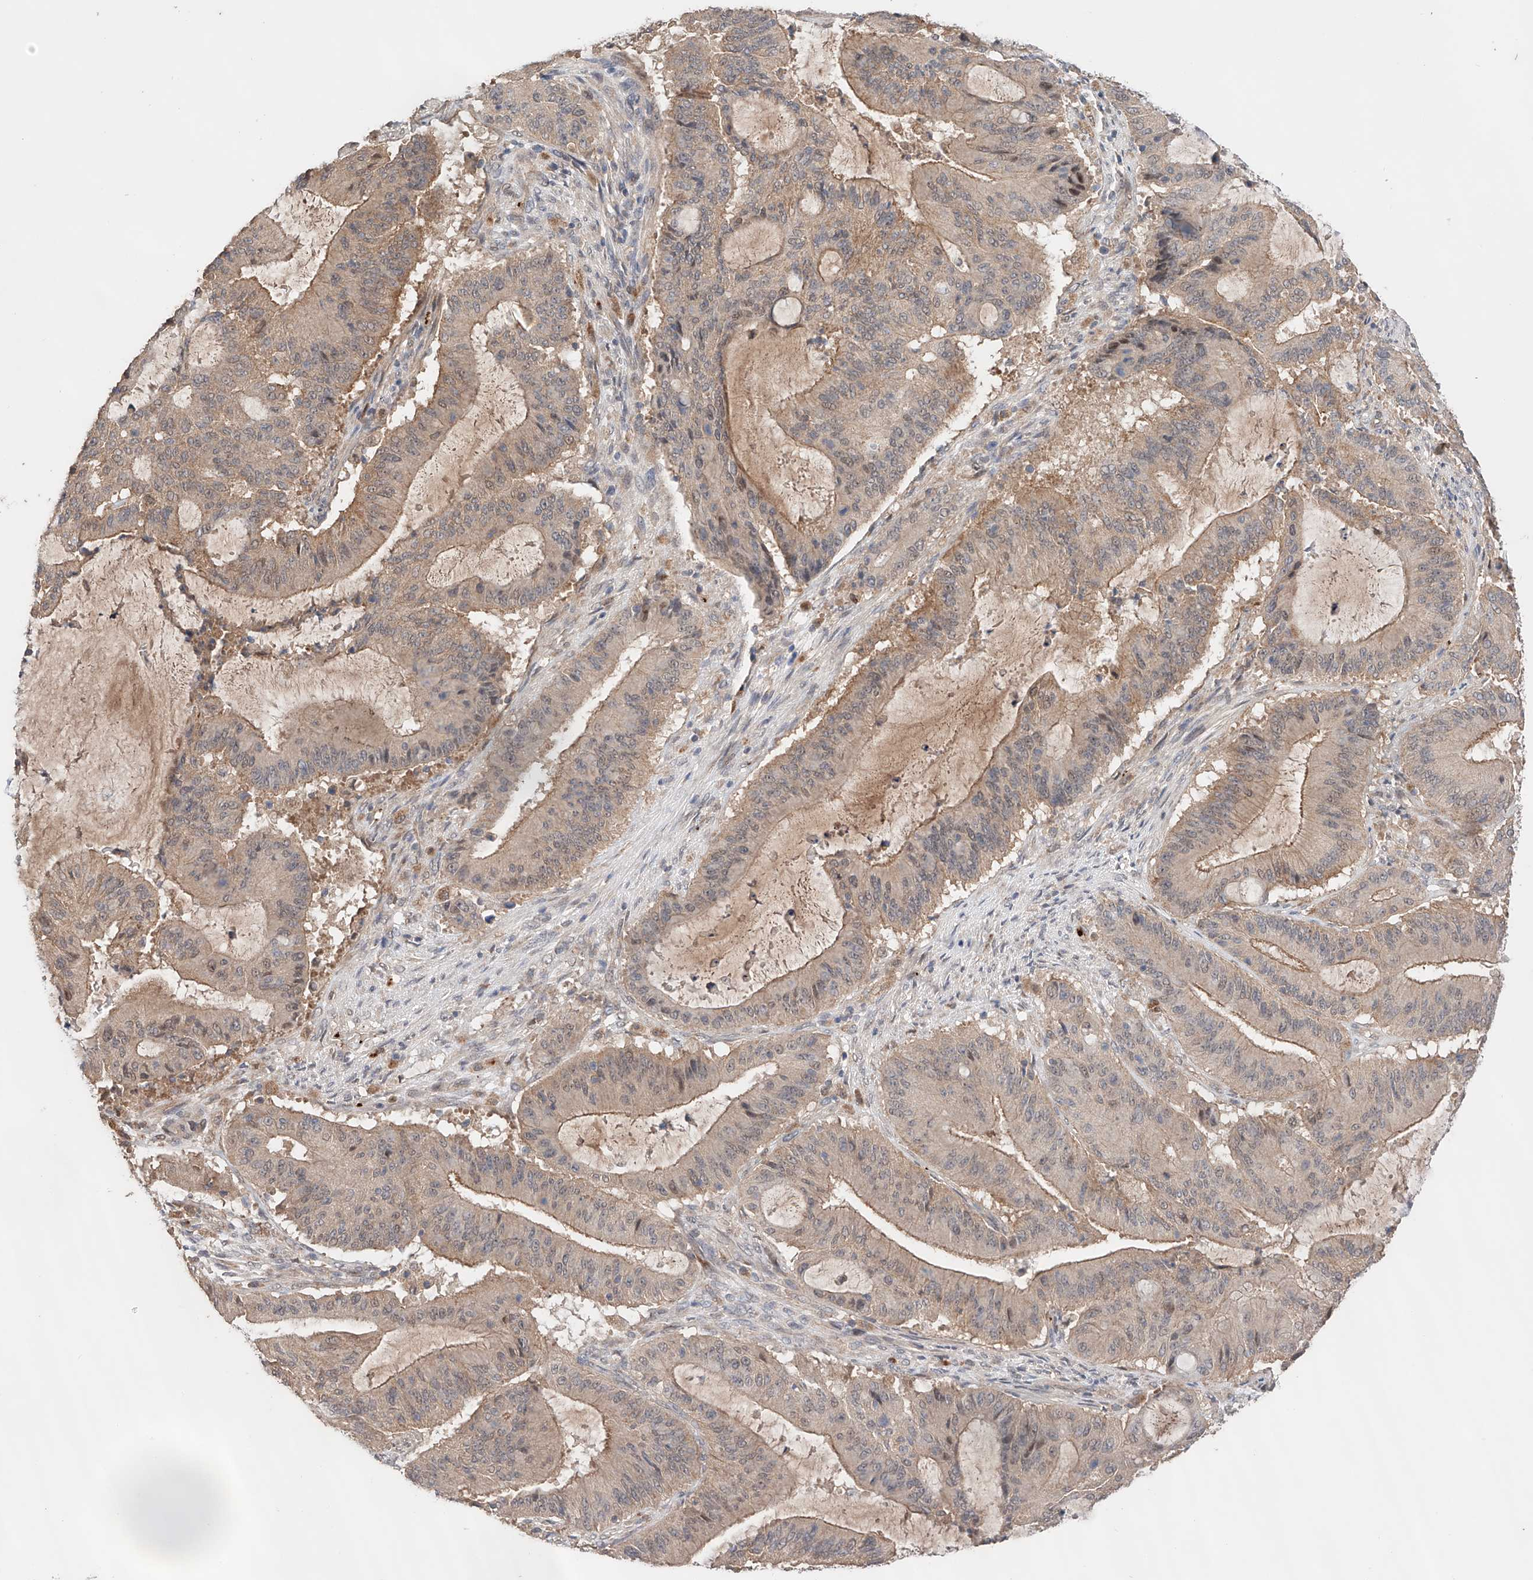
{"staining": {"intensity": "weak", "quantity": ">75%", "location": "cytoplasmic/membranous,nuclear"}, "tissue": "liver cancer", "cell_type": "Tumor cells", "image_type": "cancer", "snomed": [{"axis": "morphology", "description": "Normal tissue, NOS"}, {"axis": "morphology", "description": "Cholangiocarcinoma"}, {"axis": "topography", "description": "Liver"}, {"axis": "topography", "description": "Peripheral nerve tissue"}], "caption": "A high-resolution image shows IHC staining of liver cancer (cholangiocarcinoma), which demonstrates weak cytoplasmic/membranous and nuclear positivity in approximately >75% of tumor cells.", "gene": "ZFHX2", "patient": {"sex": "female", "age": 73}}